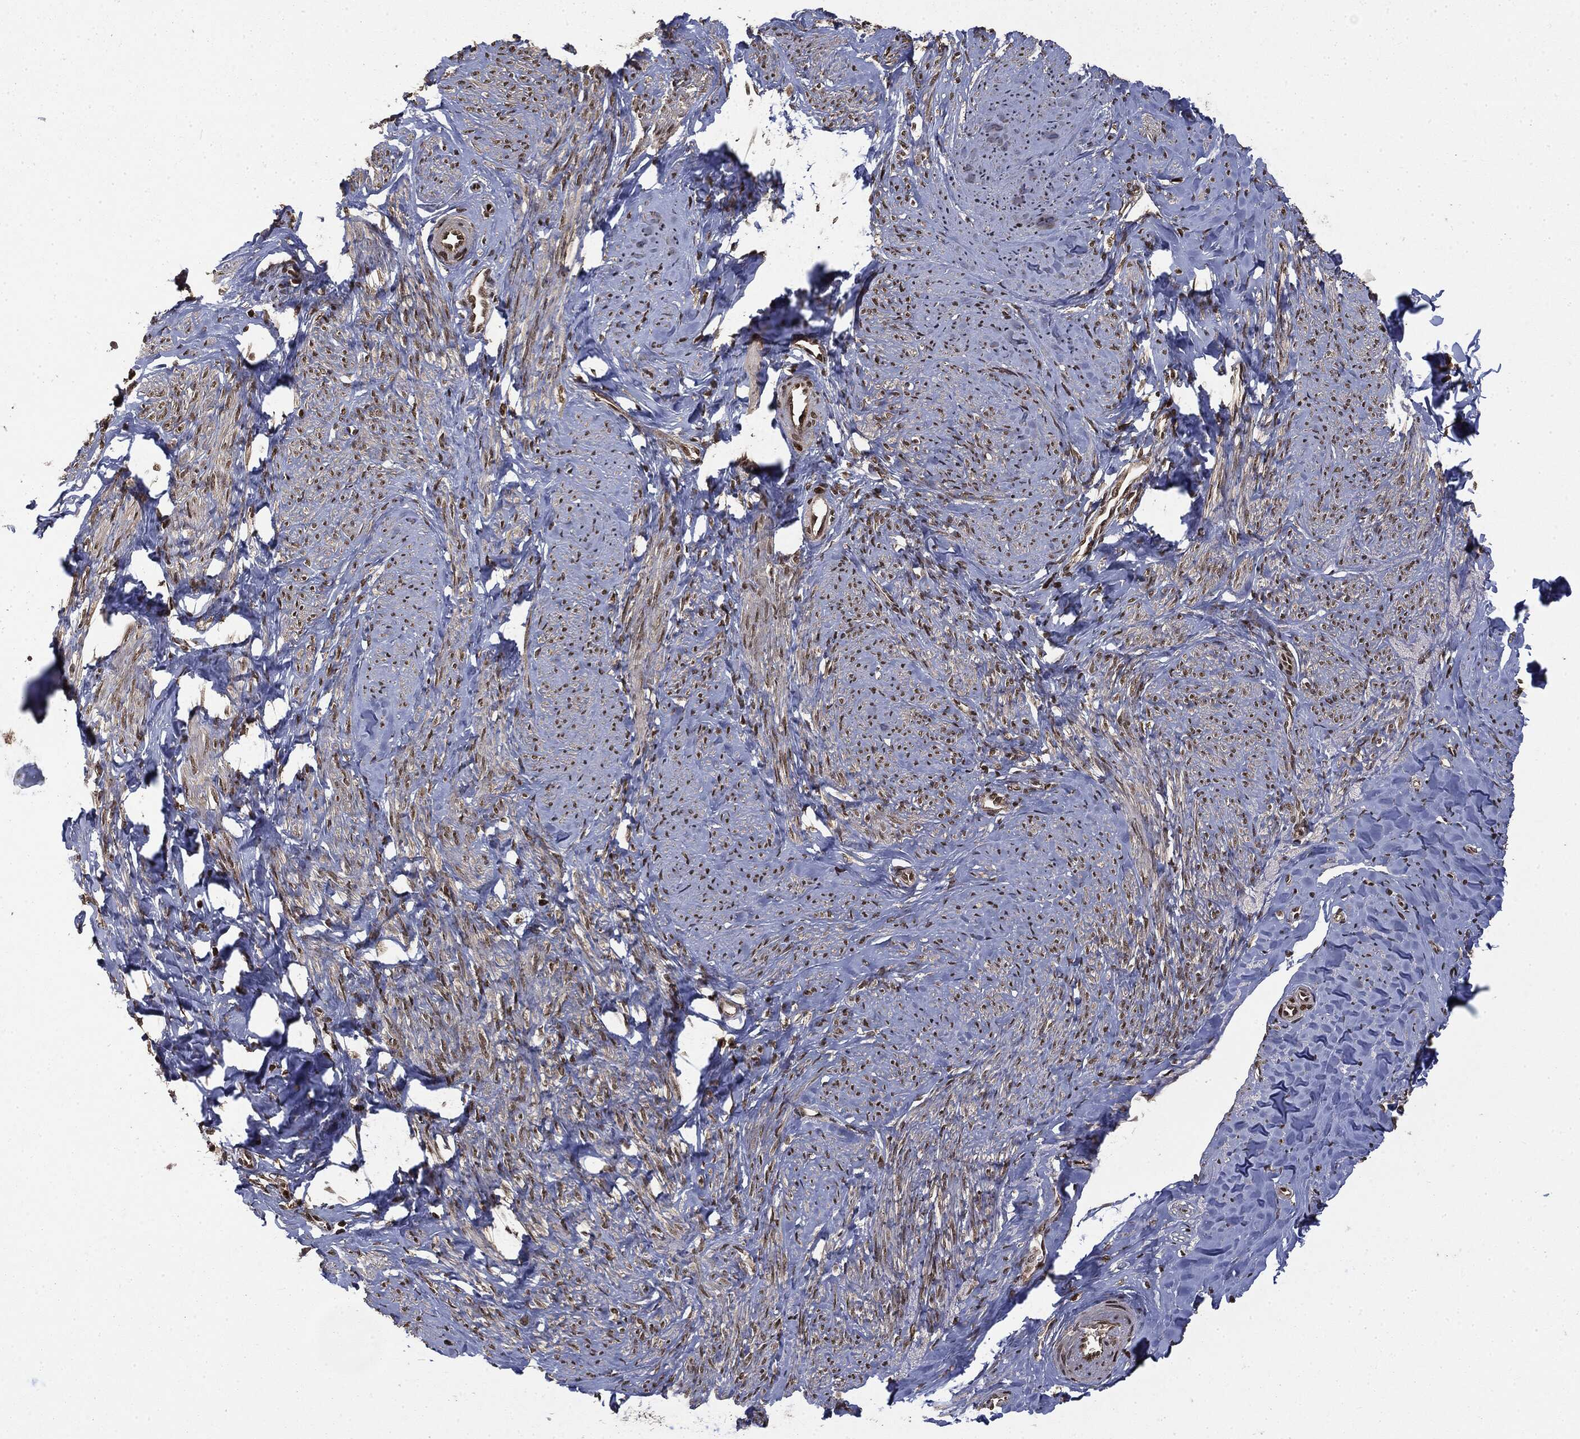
{"staining": {"intensity": "moderate", "quantity": ">75%", "location": "nuclear"}, "tissue": "smooth muscle", "cell_type": "Smooth muscle cells", "image_type": "normal", "snomed": [{"axis": "morphology", "description": "Normal tissue, NOS"}, {"axis": "topography", "description": "Smooth muscle"}], "caption": "About >75% of smooth muscle cells in normal smooth muscle display moderate nuclear protein expression as visualized by brown immunohistochemical staining.", "gene": "CTDP1", "patient": {"sex": "female", "age": 48}}